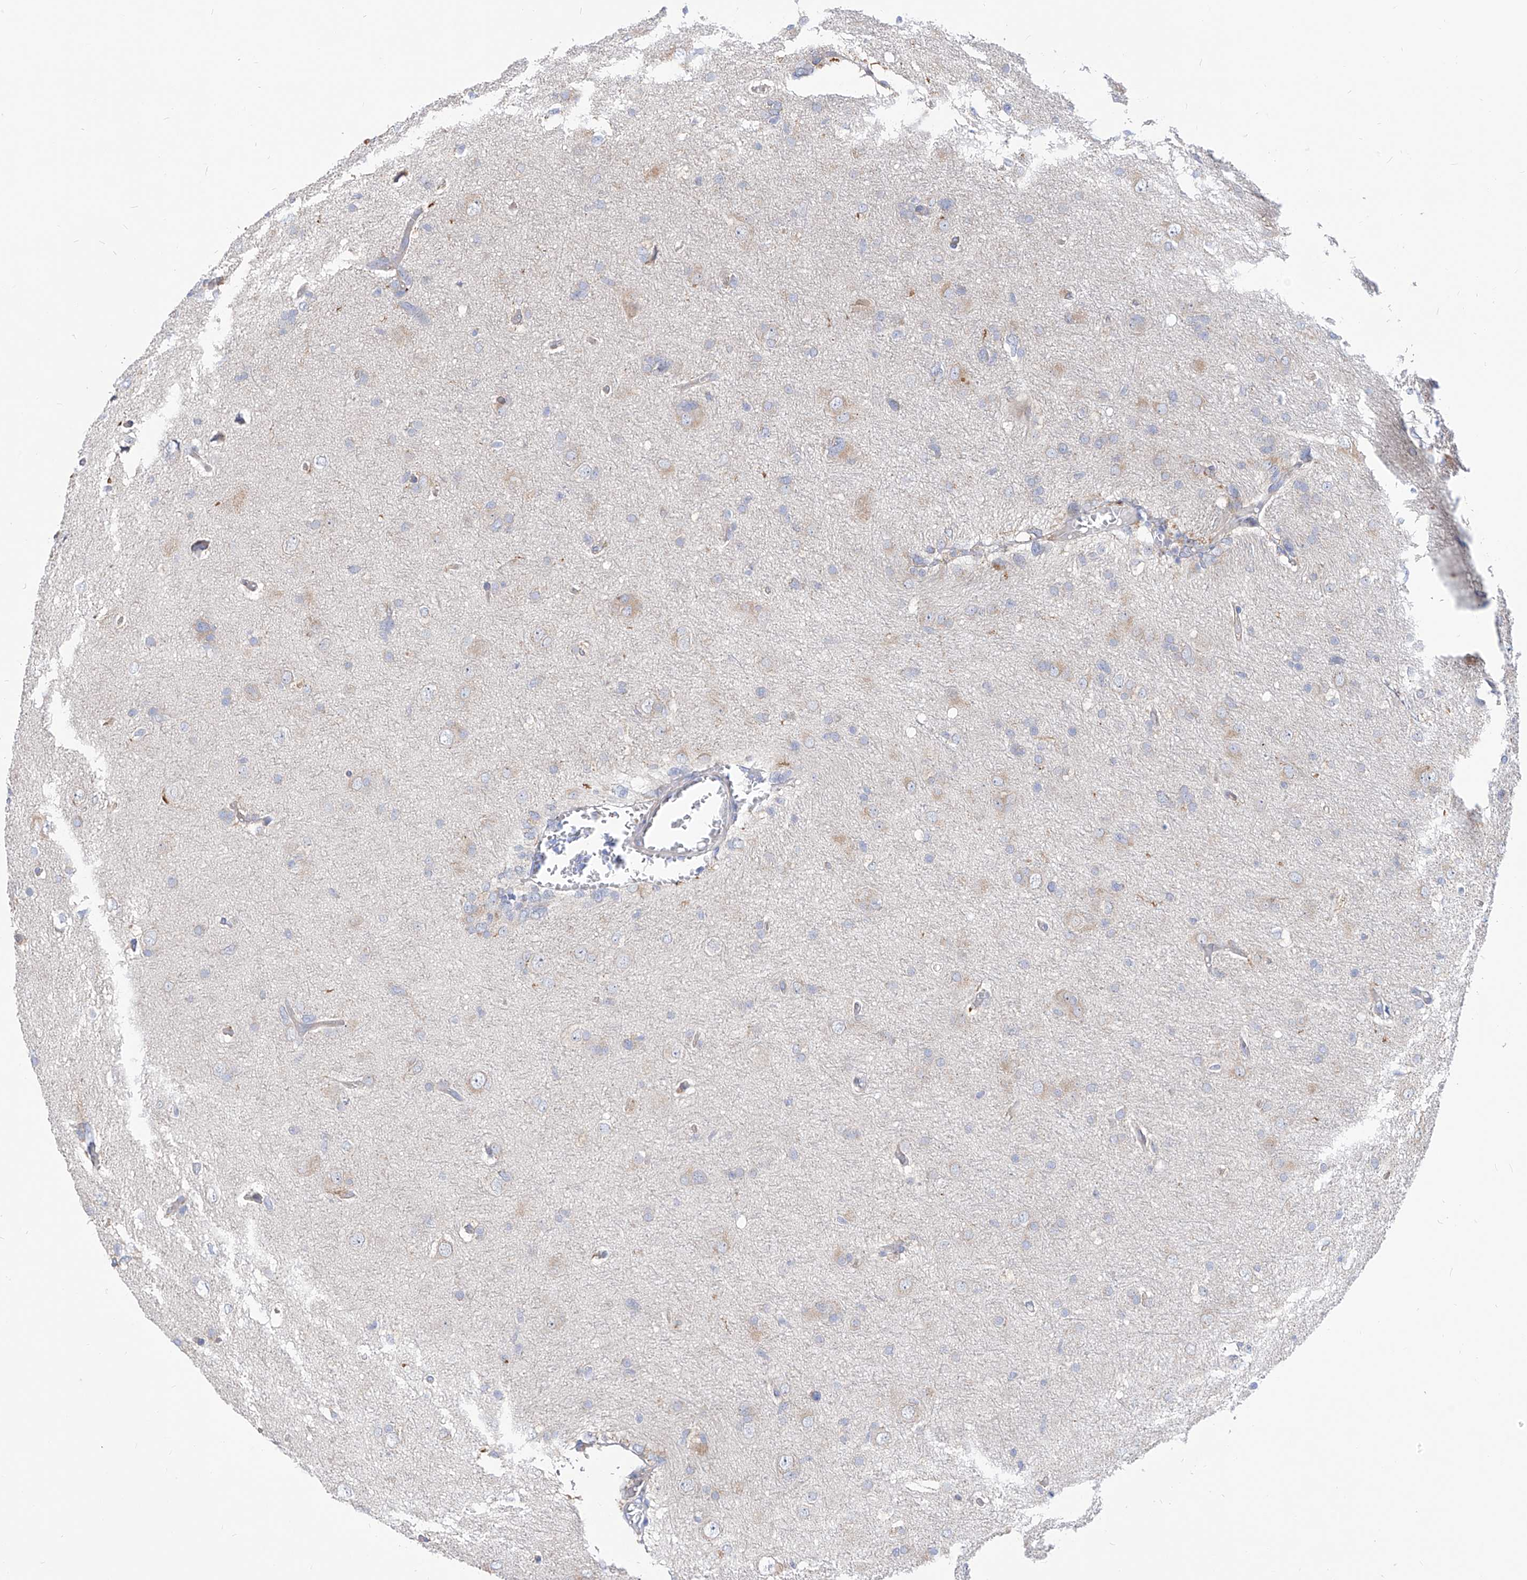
{"staining": {"intensity": "negative", "quantity": "none", "location": "none"}, "tissue": "glioma", "cell_type": "Tumor cells", "image_type": "cancer", "snomed": [{"axis": "morphology", "description": "Glioma, malignant, High grade"}, {"axis": "topography", "description": "Brain"}], "caption": "The histopathology image demonstrates no staining of tumor cells in malignant high-grade glioma.", "gene": "UFL1", "patient": {"sex": "female", "age": 59}}